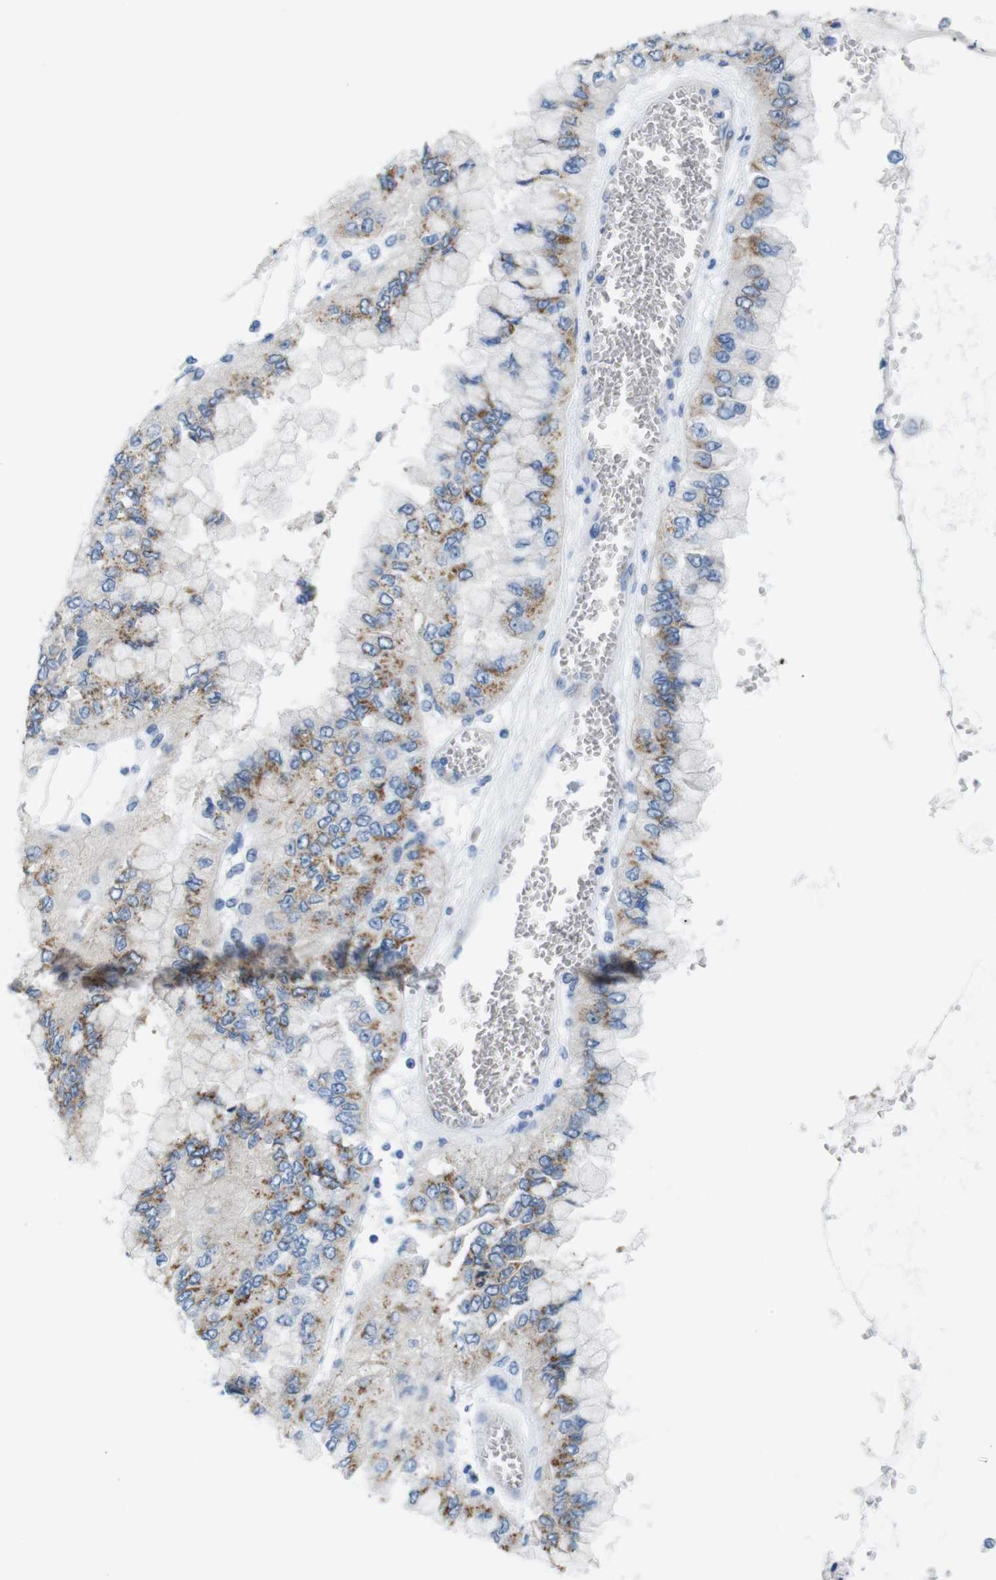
{"staining": {"intensity": "moderate", "quantity": ">75%", "location": "cytoplasmic/membranous"}, "tissue": "liver cancer", "cell_type": "Tumor cells", "image_type": "cancer", "snomed": [{"axis": "morphology", "description": "Cholangiocarcinoma"}, {"axis": "topography", "description": "Liver"}], "caption": "Immunohistochemical staining of human cholangiocarcinoma (liver) shows moderate cytoplasmic/membranous protein positivity in approximately >75% of tumor cells.", "gene": "GOLGA2", "patient": {"sex": "female", "age": 79}}